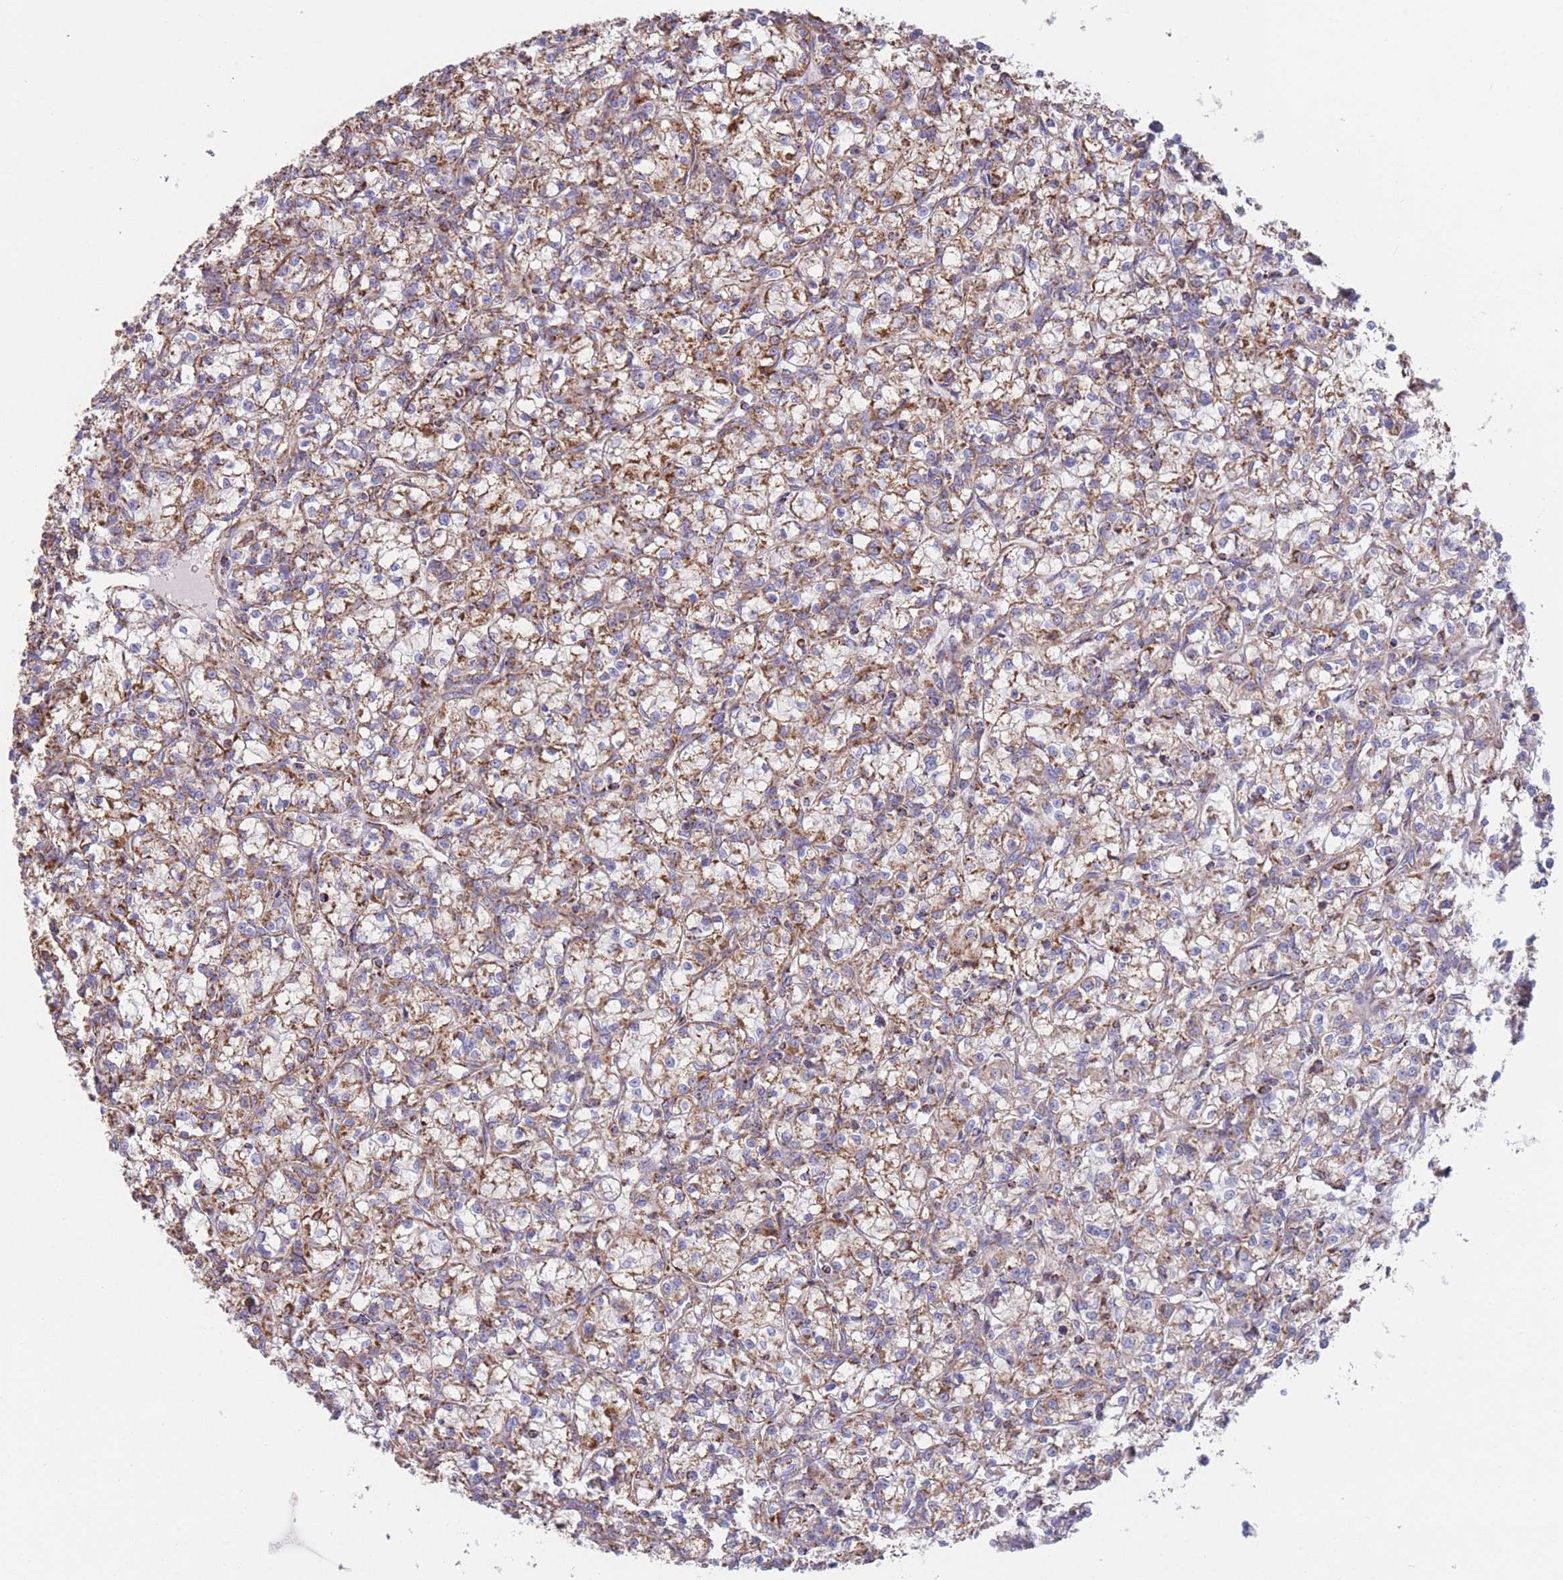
{"staining": {"intensity": "moderate", "quantity": ">75%", "location": "cytoplasmic/membranous"}, "tissue": "renal cancer", "cell_type": "Tumor cells", "image_type": "cancer", "snomed": [{"axis": "morphology", "description": "Adenocarcinoma, NOS"}, {"axis": "topography", "description": "Kidney"}], "caption": "Tumor cells show moderate cytoplasmic/membranous positivity in about >75% of cells in renal cancer.", "gene": "FKBP8", "patient": {"sex": "female", "age": 59}}